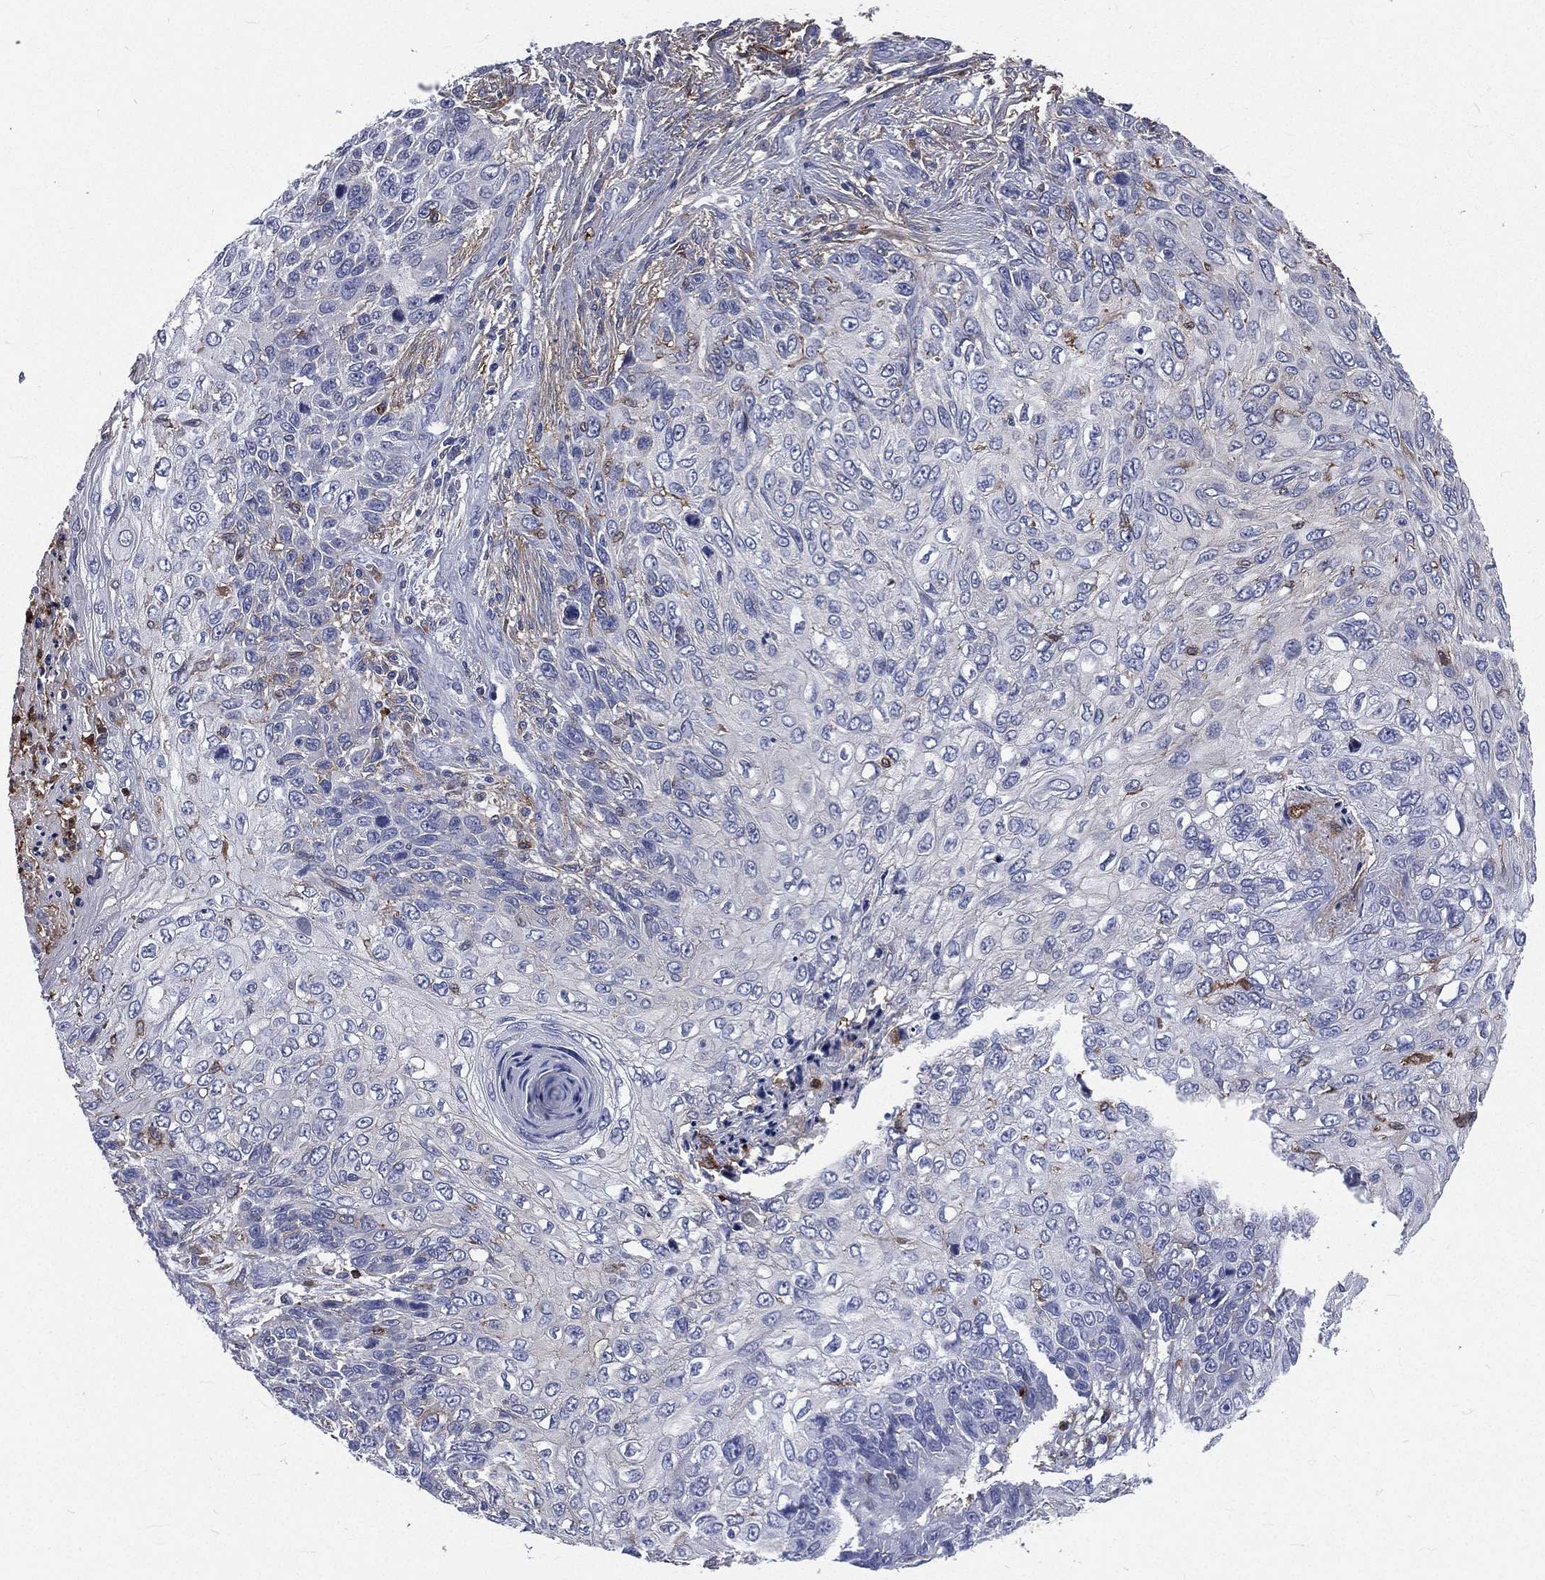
{"staining": {"intensity": "negative", "quantity": "none", "location": "none"}, "tissue": "skin cancer", "cell_type": "Tumor cells", "image_type": "cancer", "snomed": [{"axis": "morphology", "description": "Squamous cell carcinoma, NOS"}, {"axis": "topography", "description": "Skin"}], "caption": "A histopathology image of squamous cell carcinoma (skin) stained for a protein exhibits no brown staining in tumor cells. (DAB (3,3'-diaminobenzidine) immunohistochemistry (IHC), high magnification).", "gene": "BASP1", "patient": {"sex": "male", "age": 92}}